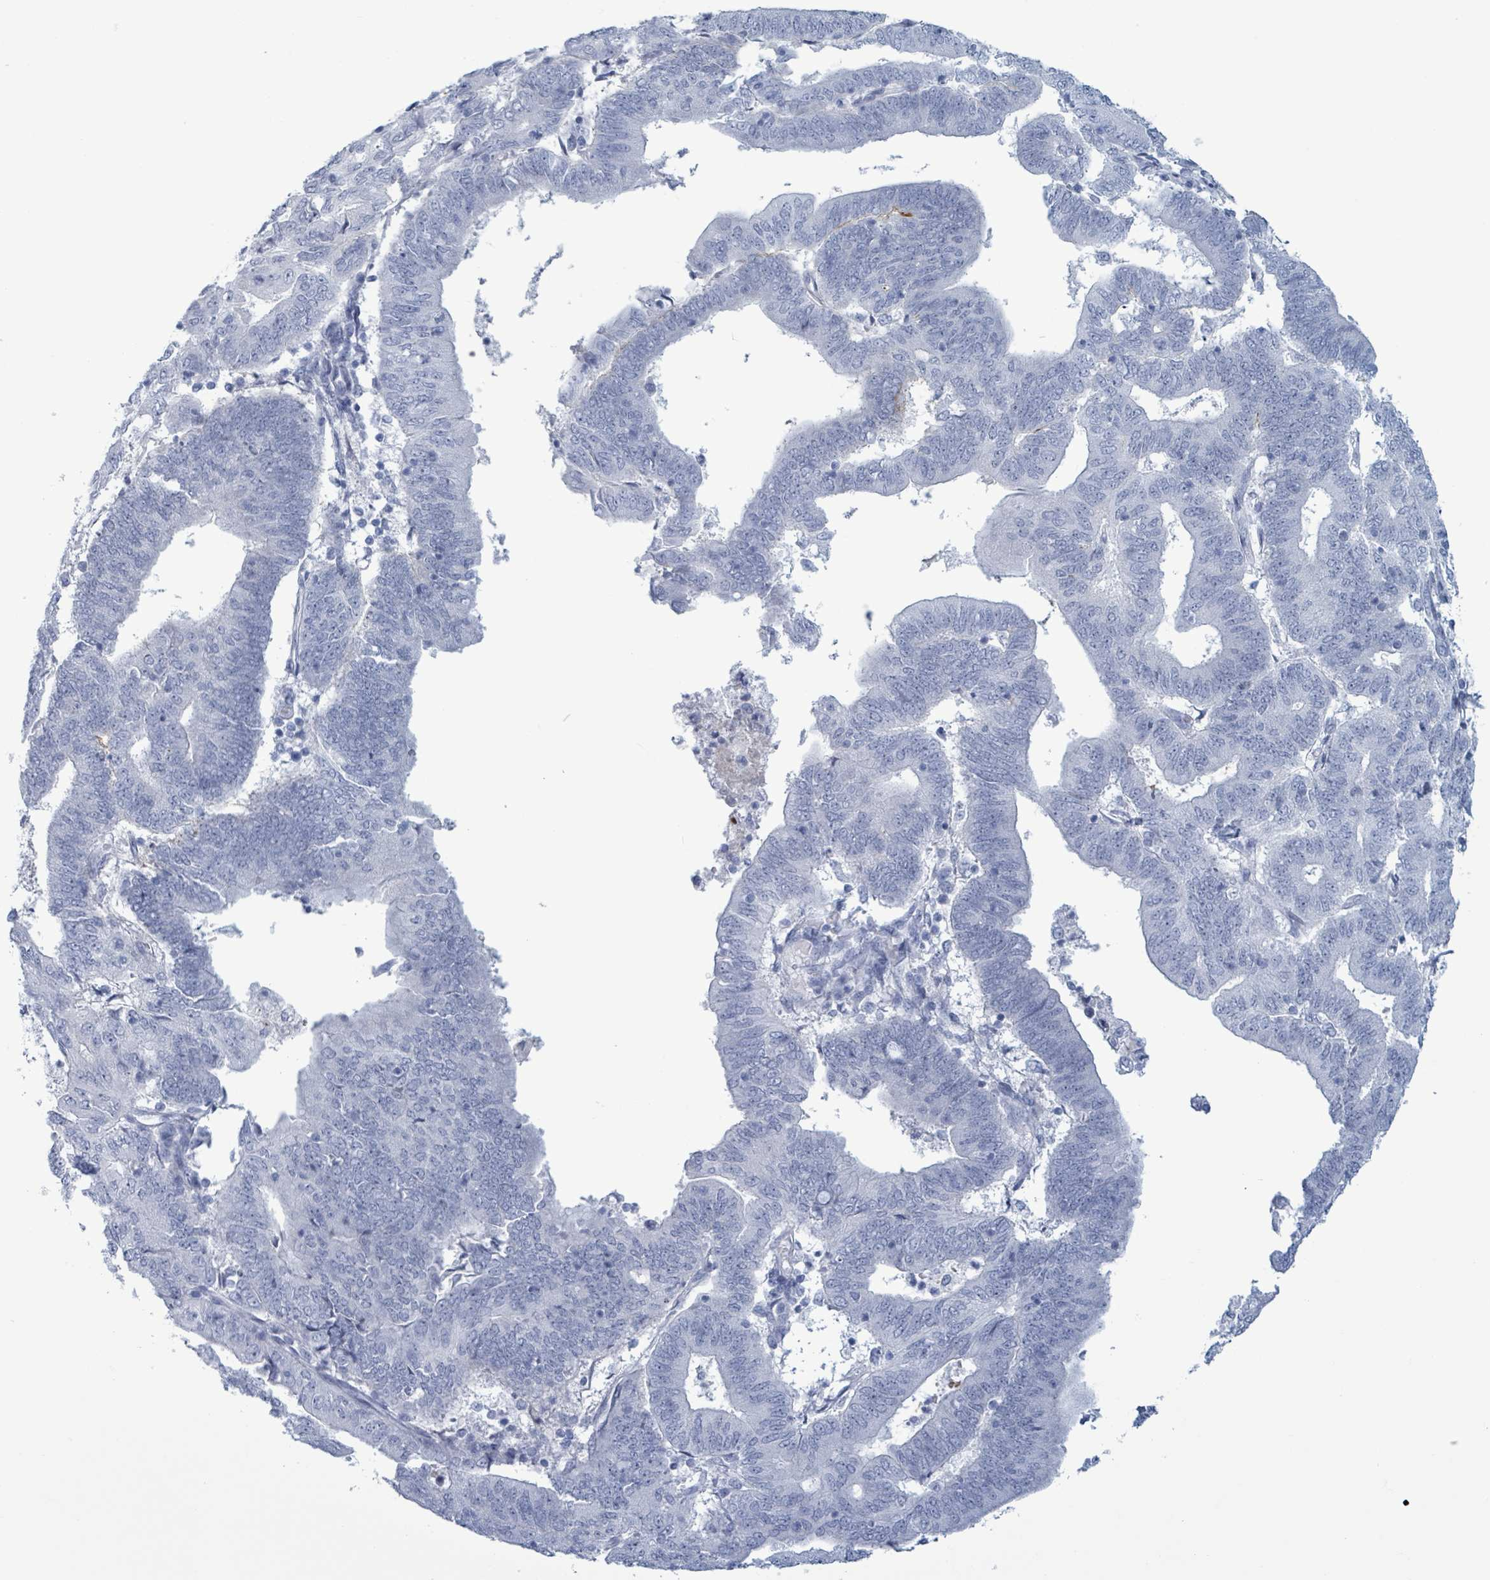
{"staining": {"intensity": "negative", "quantity": "none", "location": "none"}, "tissue": "endometrial cancer", "cell_type": "Tumor cells", "image_type": "cancer", "snomed": [{"axis": "morphology", "description": "Adenocarcinoma, NOS"}, {"axis": "topography", "description": "Endometrium"}], "caption": "Adenocarcinoma (endometrial) was stained to show a protein in brown. There is no significant staining in tumor cells.", "gene": "ZNF771", "patient": {"sex": "female", "age": 70}}